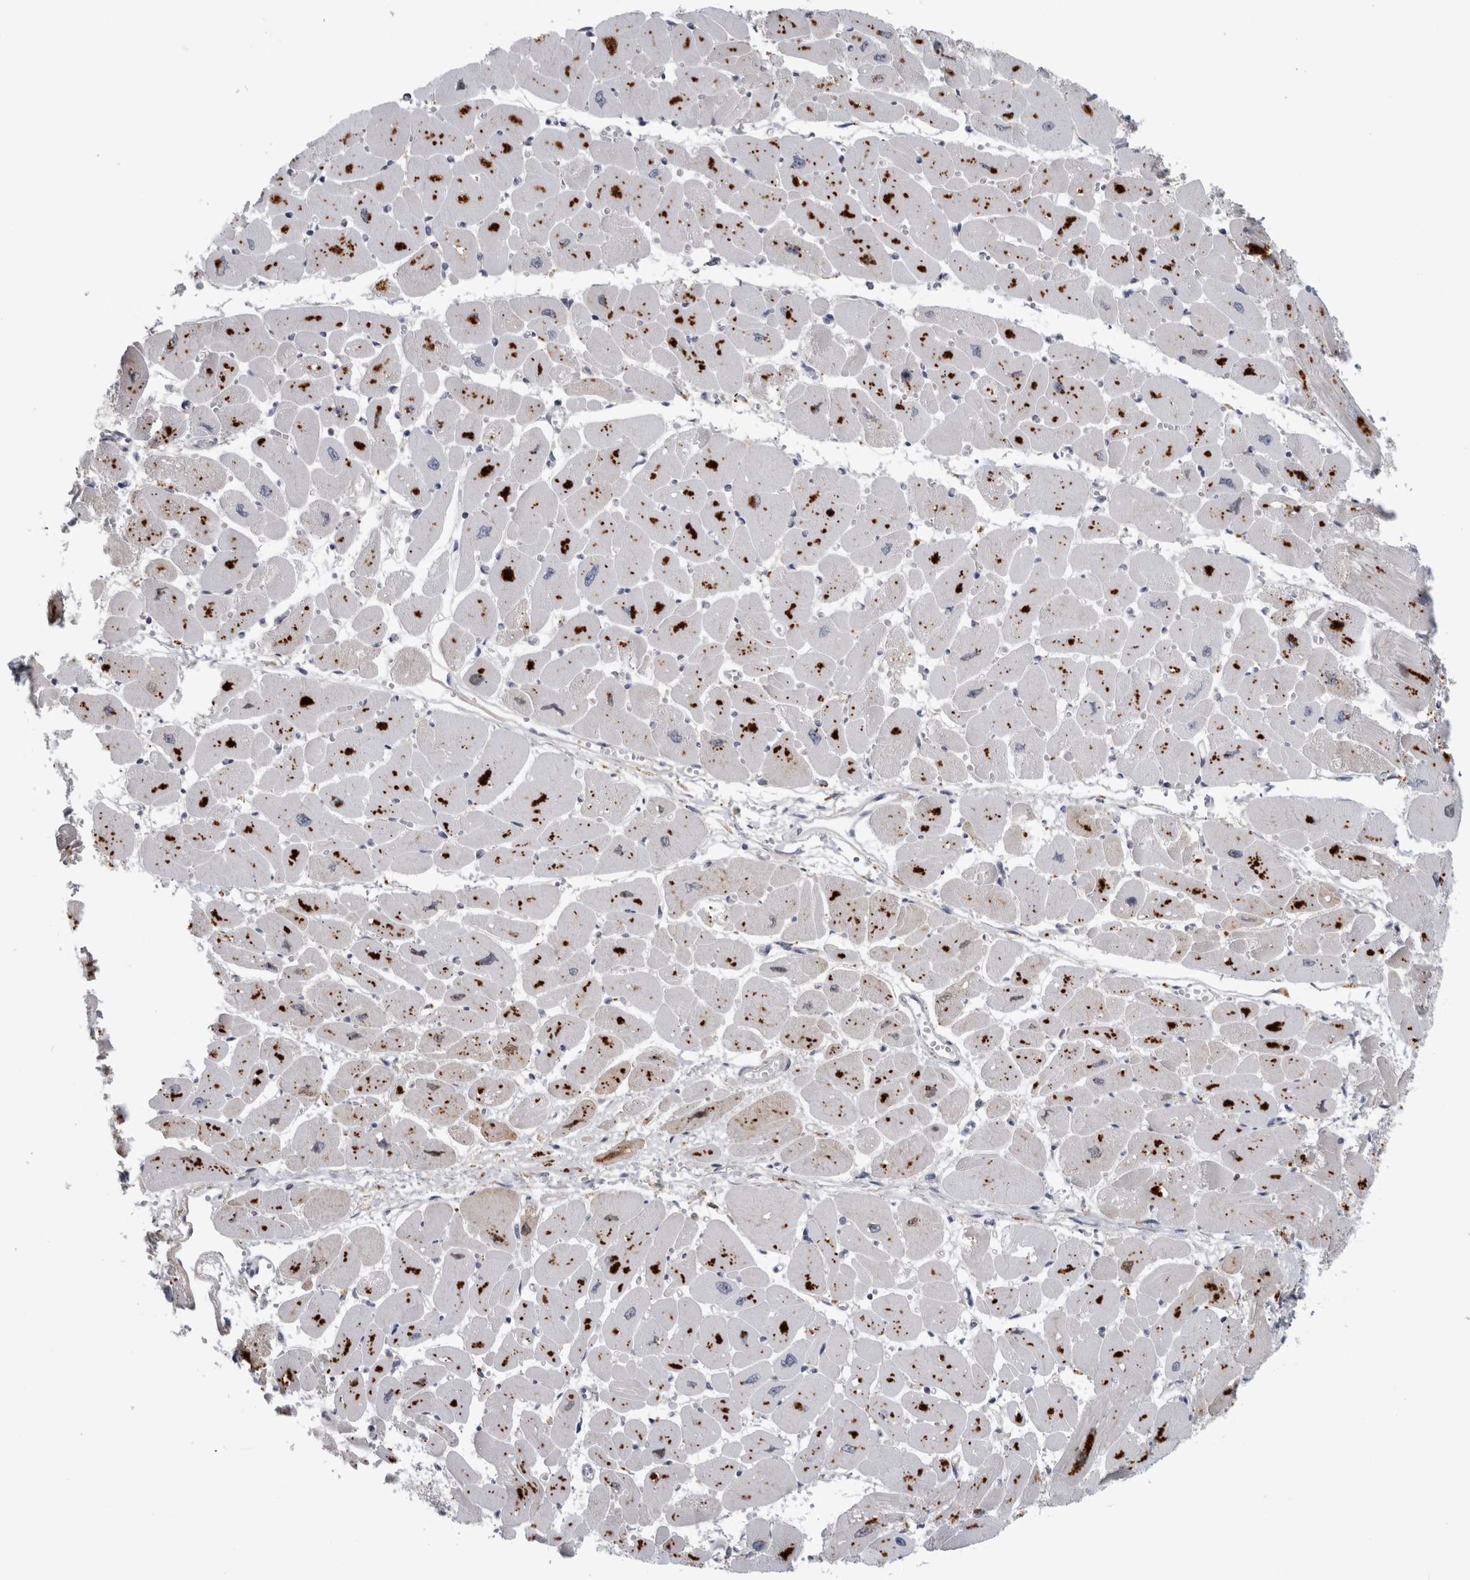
{"staining": {"intensity": "moderate", "quantity": "25%-75%", "location": "cytoplasmic/membranous"}, "tissue": "heart muscle", "cell_type": "Cardiomyocytes", "image_type": "normal", "snomed": [{"axis": "morphology", "description": "Normal tissue, NOS"}, {"axis": "topography", "description": "Heart"}], "caption": "Brown immunohistochemical staining in benign human heart muscle exhibits moderate cytoplasmic/membranous staining in approximately 25%-75% of cardiomyocytes. (DAB (3,3'-diaminobenzidine) IHC, brown staining for protein, blue staining for nuclei).", "gene": "ATXN2", "patient": {"sex": "female", "age": 54}}